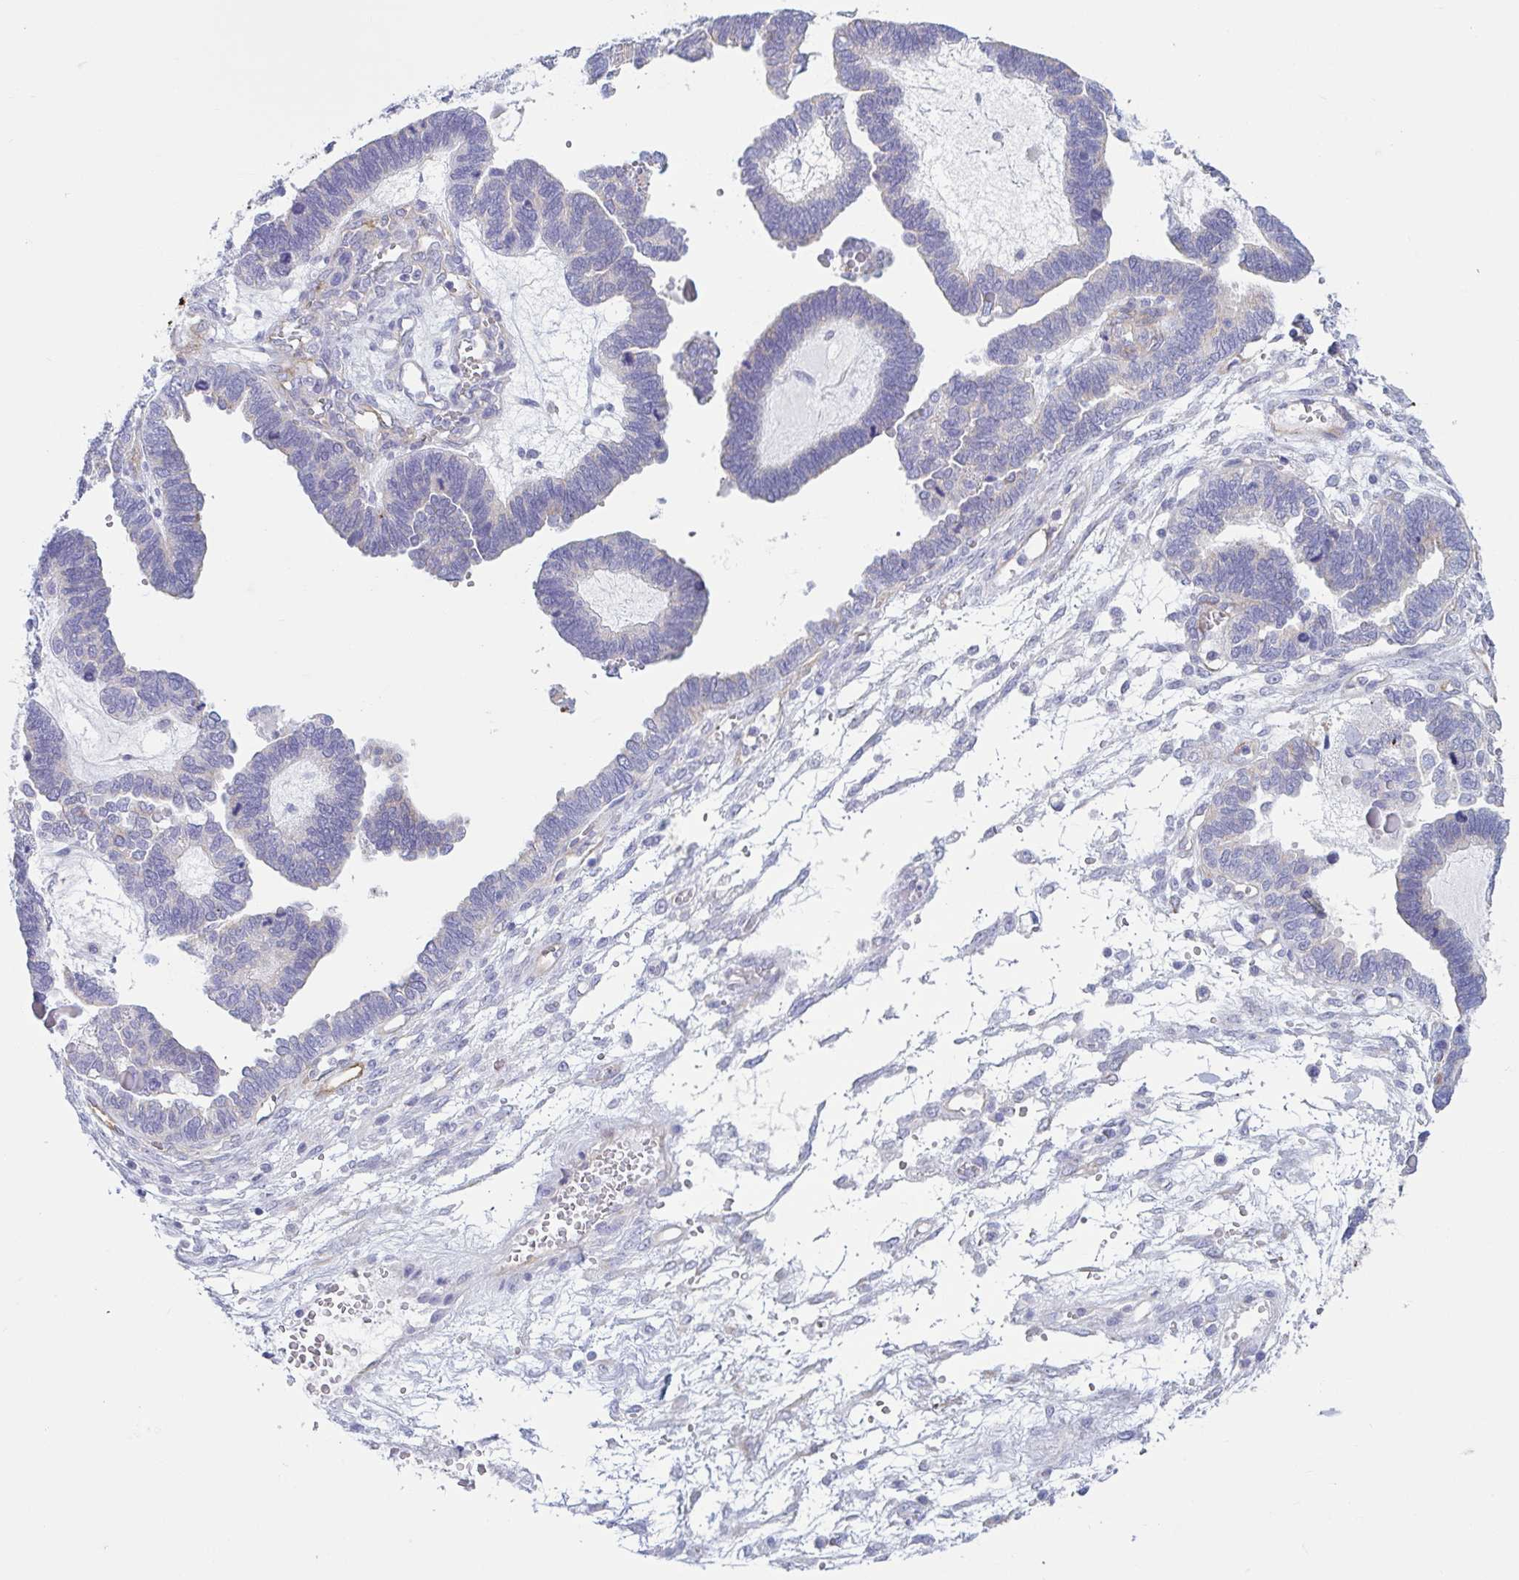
{"staining": {"intensity": "negative", "quantity": "none", "location": "none"}, "tissue": "ovarian cancer", "cell_type": "Tumor cells", "image_type": "cancer", "snomed": [{"axis": "morphology", "description": "Cystadenocarcinoma, serous, NOS"}, {"axis": "topography", "description": "Ovary"}], "caption": "DAB immunohistochemical staining of ovarian cancer reveals no significant positivity in tumor cells.", "gene": "TNNI2", "patient": {"sex": "female", "age": 51}}